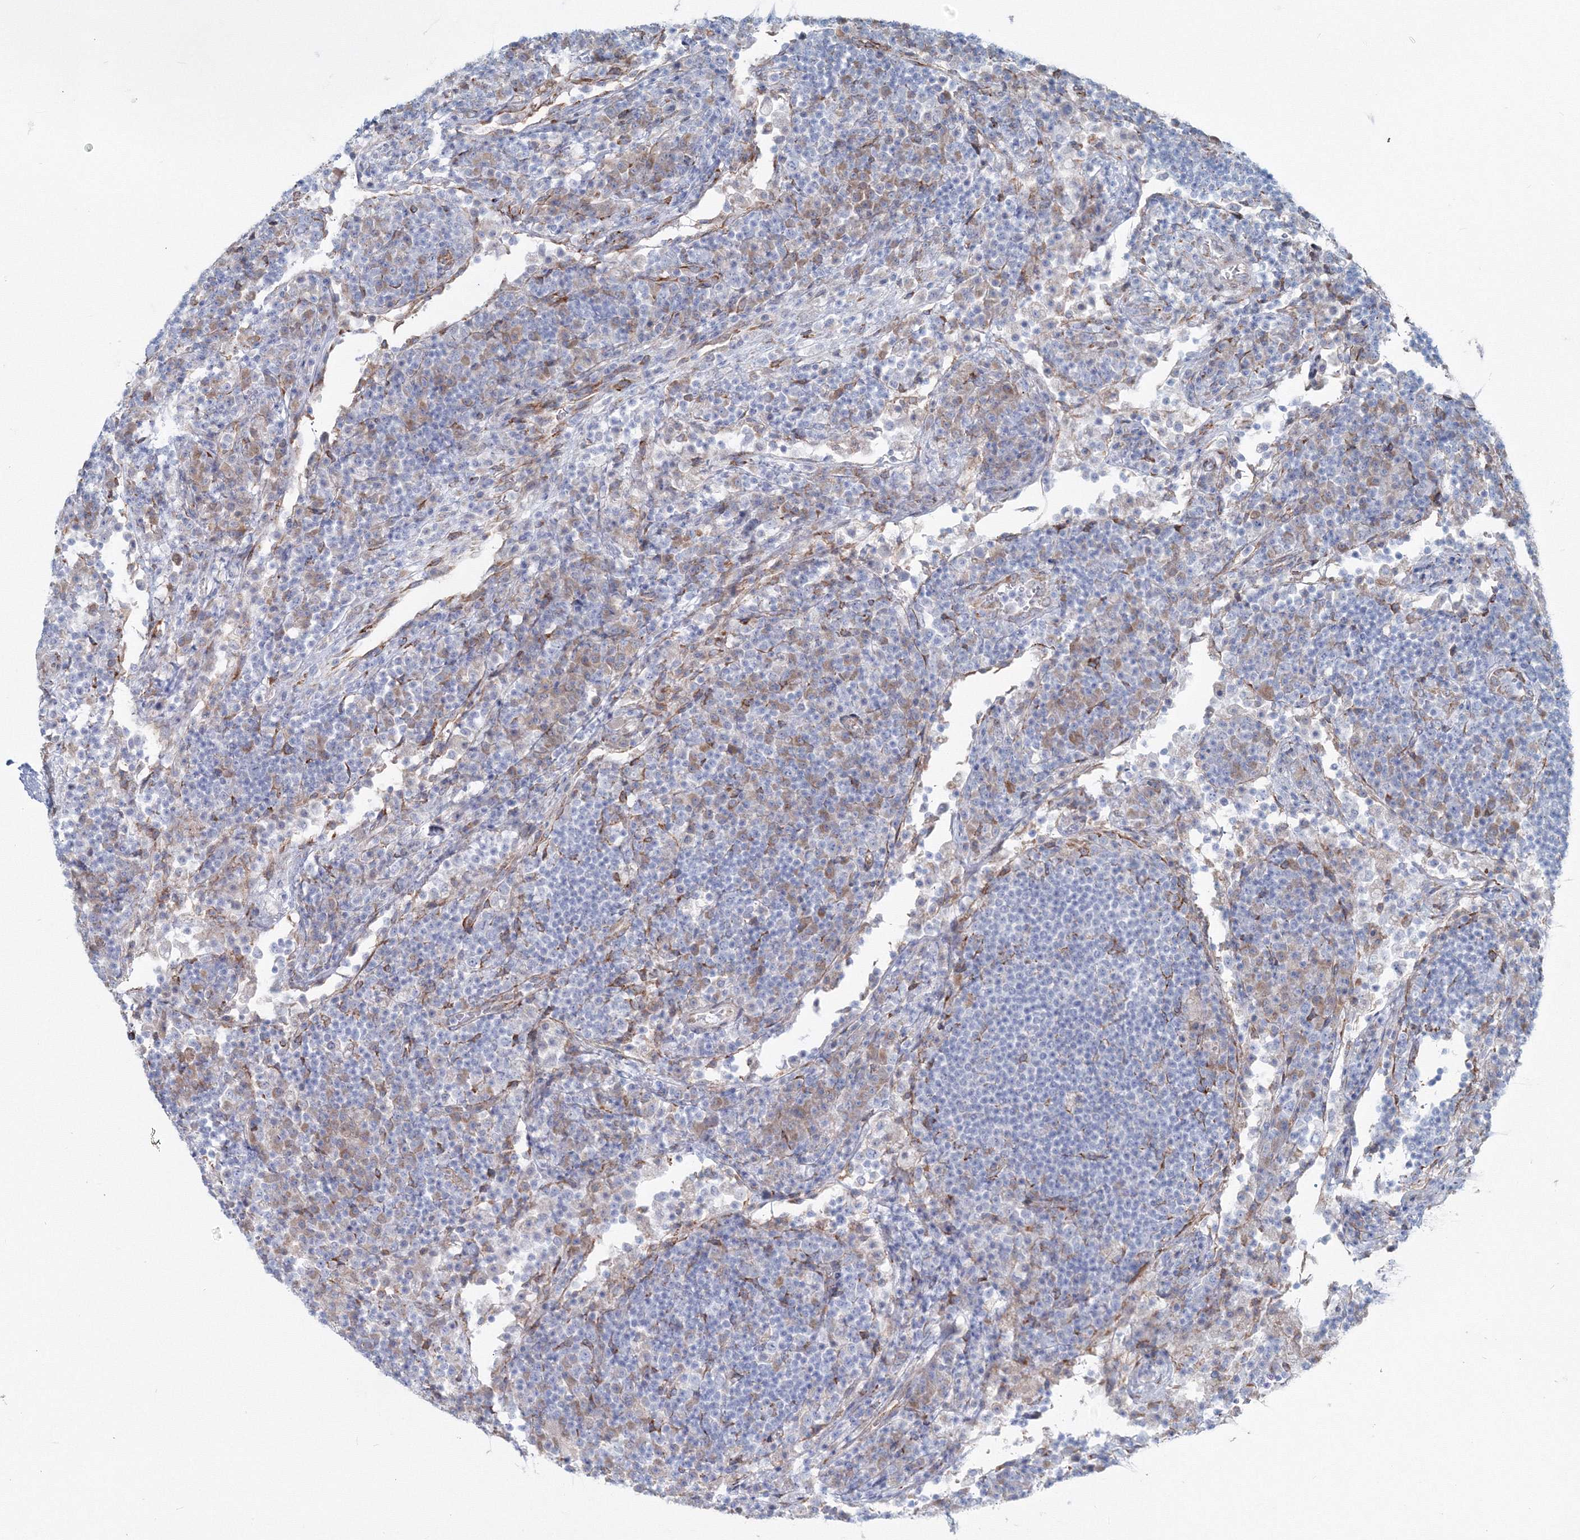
{"staining": {"intensity": "negative", "quantity": "none", "location": "none"}, "tissue": "lymph node", "cell_type": "Germinal center cells", "image_type": "normal", "snomed": [{"axis": "morphology", "description": "Normal tissue, NOS"}, {"axis": "topography", "description": "Lymph node"}], "caption": "DAB immunohistochemical staining of unremarkable lymph node shows no significant staining in germinal center cells.", "gene": "ENSG00000285283", "patient": {"sex": "female", "age": 53}}